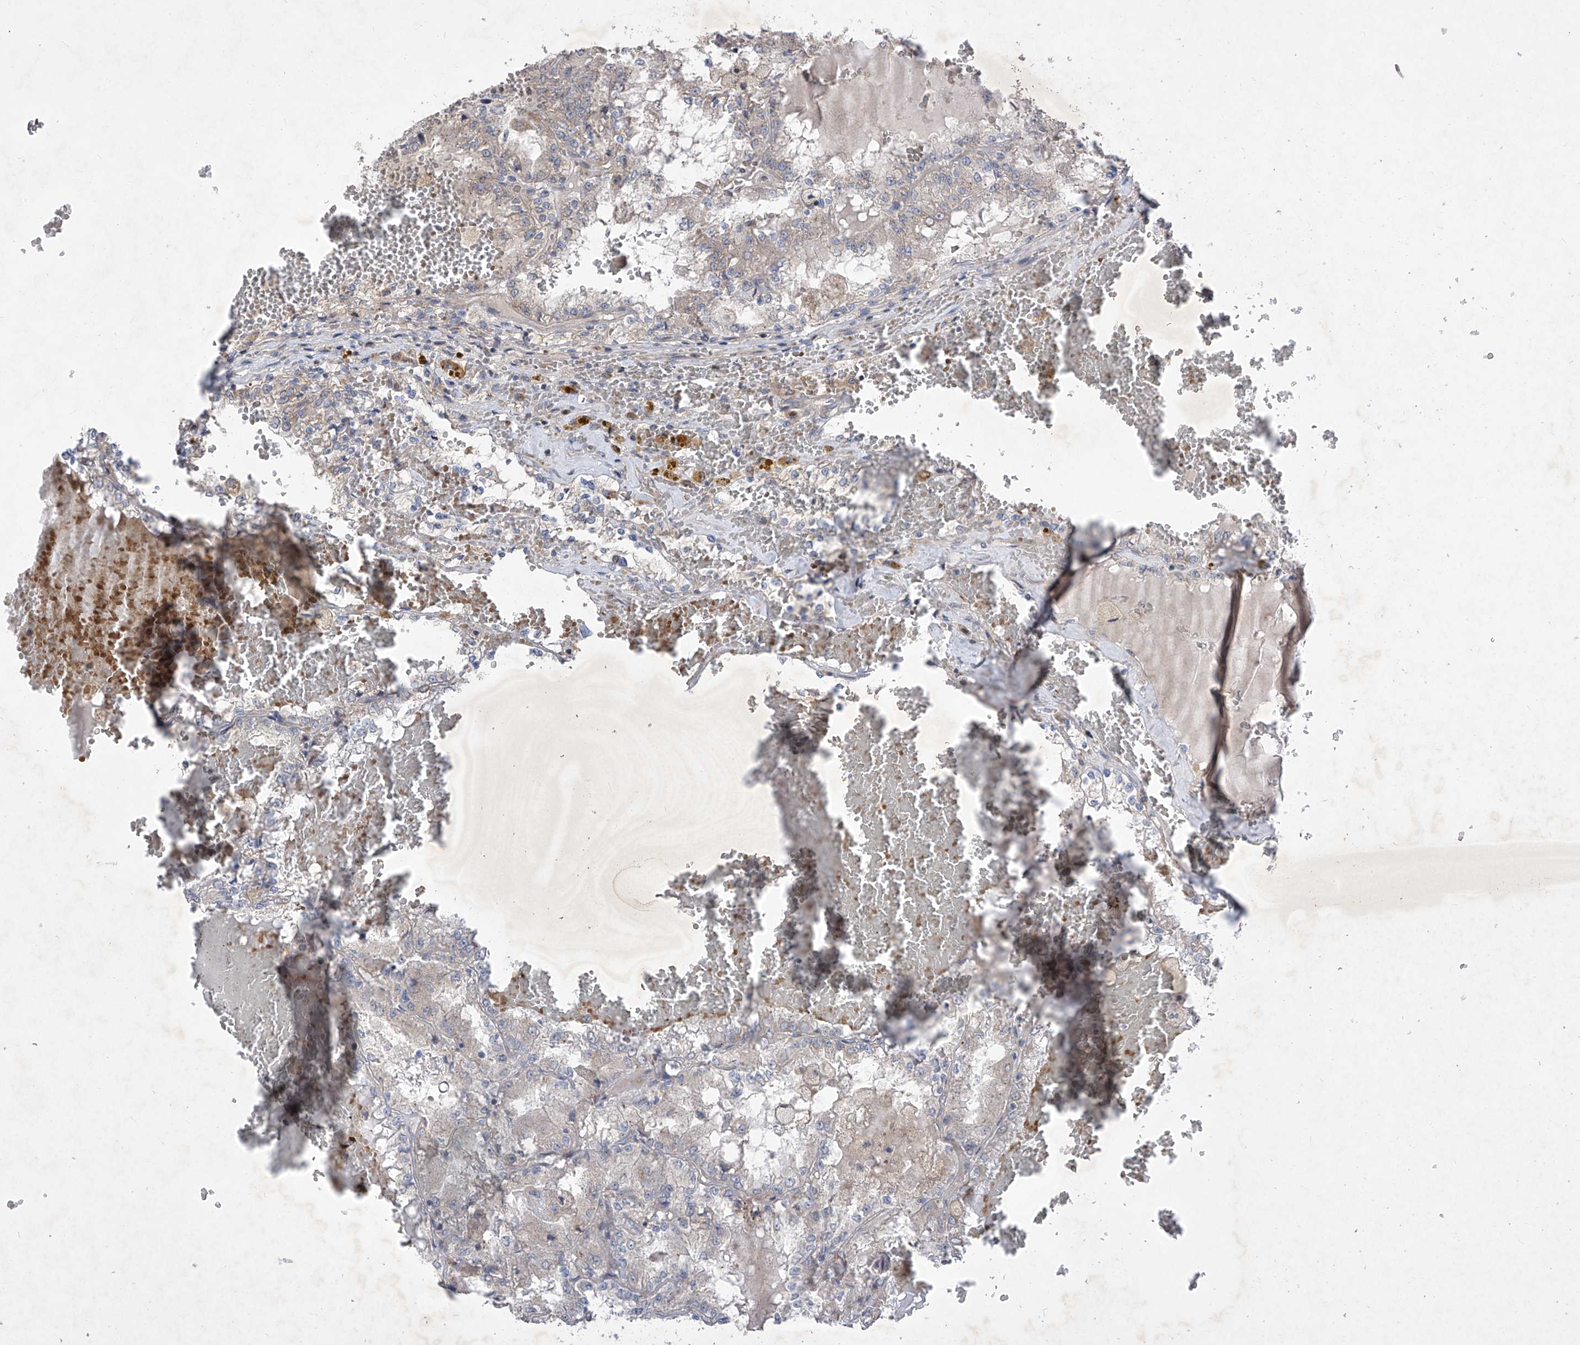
{"staining": {"intensity": "negative", "quantity": "none", "location": "none"}, "tissue": "renal cancer", "cell_type": "Tumor cells", "image_type": "cancer", "snomed": [{"axis": "morphology", "description": "Adenocarcinoma, NOS"}, {"axis": "topography", "description": "Kidney"}], "caption": "Immunohistochemistry histopathology image of neoplastic tissue: human adenocarcinoma (renal) stained with DAB (3,3'-diaminobenzidine) reveals no significant protein positivity in tumor cells. (Brightfield microscopy of DAB (3,3'-diaminobenzidine) immunohistochemistry (IHC) at high magnification).", "gene": "COQ3", "patient": {"sex": "female", "age": 56}}